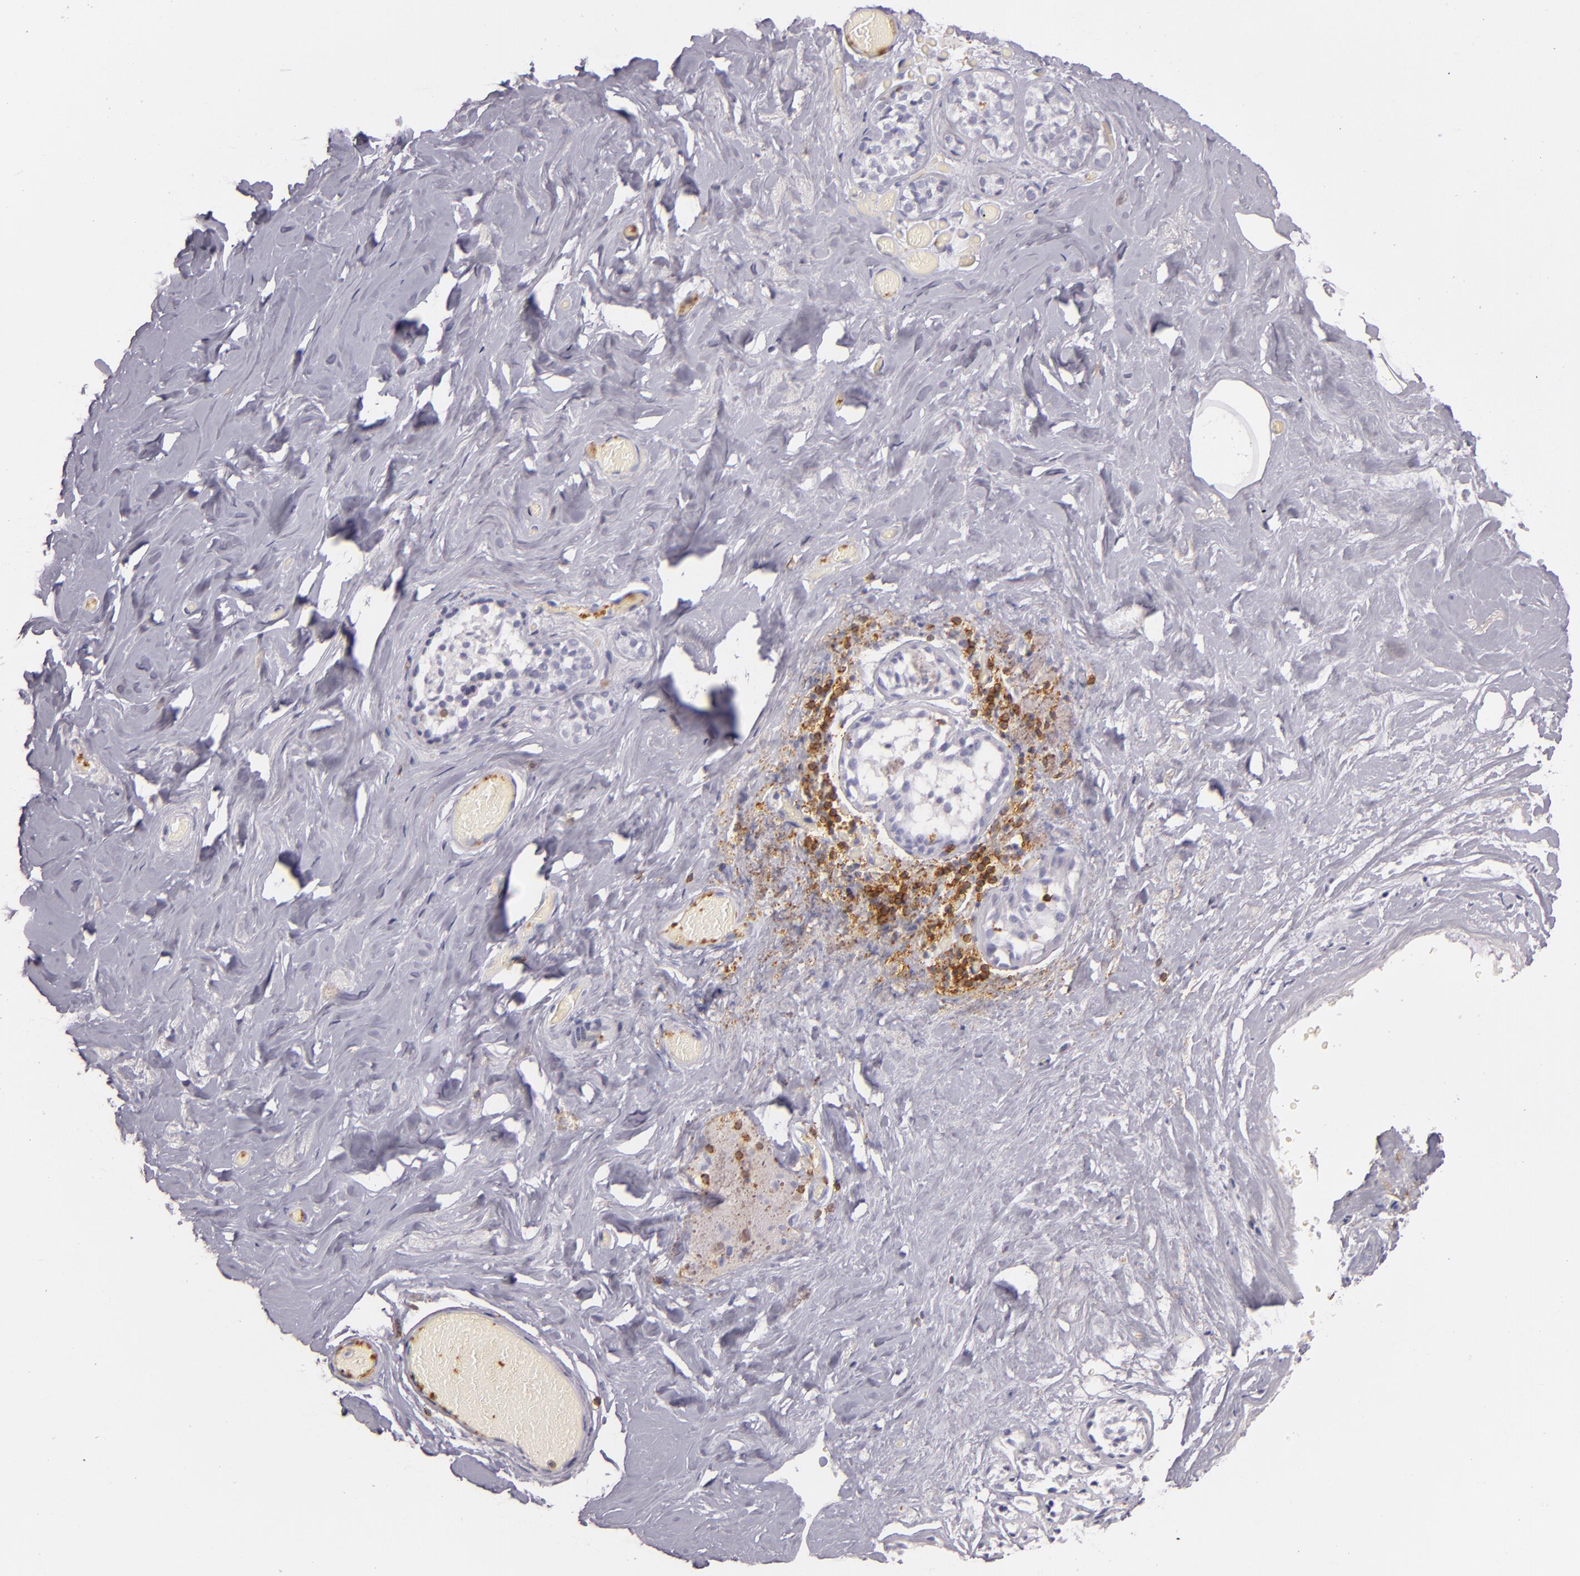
{"staining": {"intensity": "negative", "quantity": "none", "location": "none"}, "tissue": "breast", "cell_type": "Adipocytes", "image_type": "normal", "snomed": [{"axis": "morphology", "description": "Normal tissue, NOS"}, {"axis": "topography", "description": "Breast"}], "caption": "Immunohistochemistry image of benign breast: human breast stained with DAB shows no significant protein staining in adipocytes.", "gene": "LAT", "patient": {"sex": "female", "age": 75}}